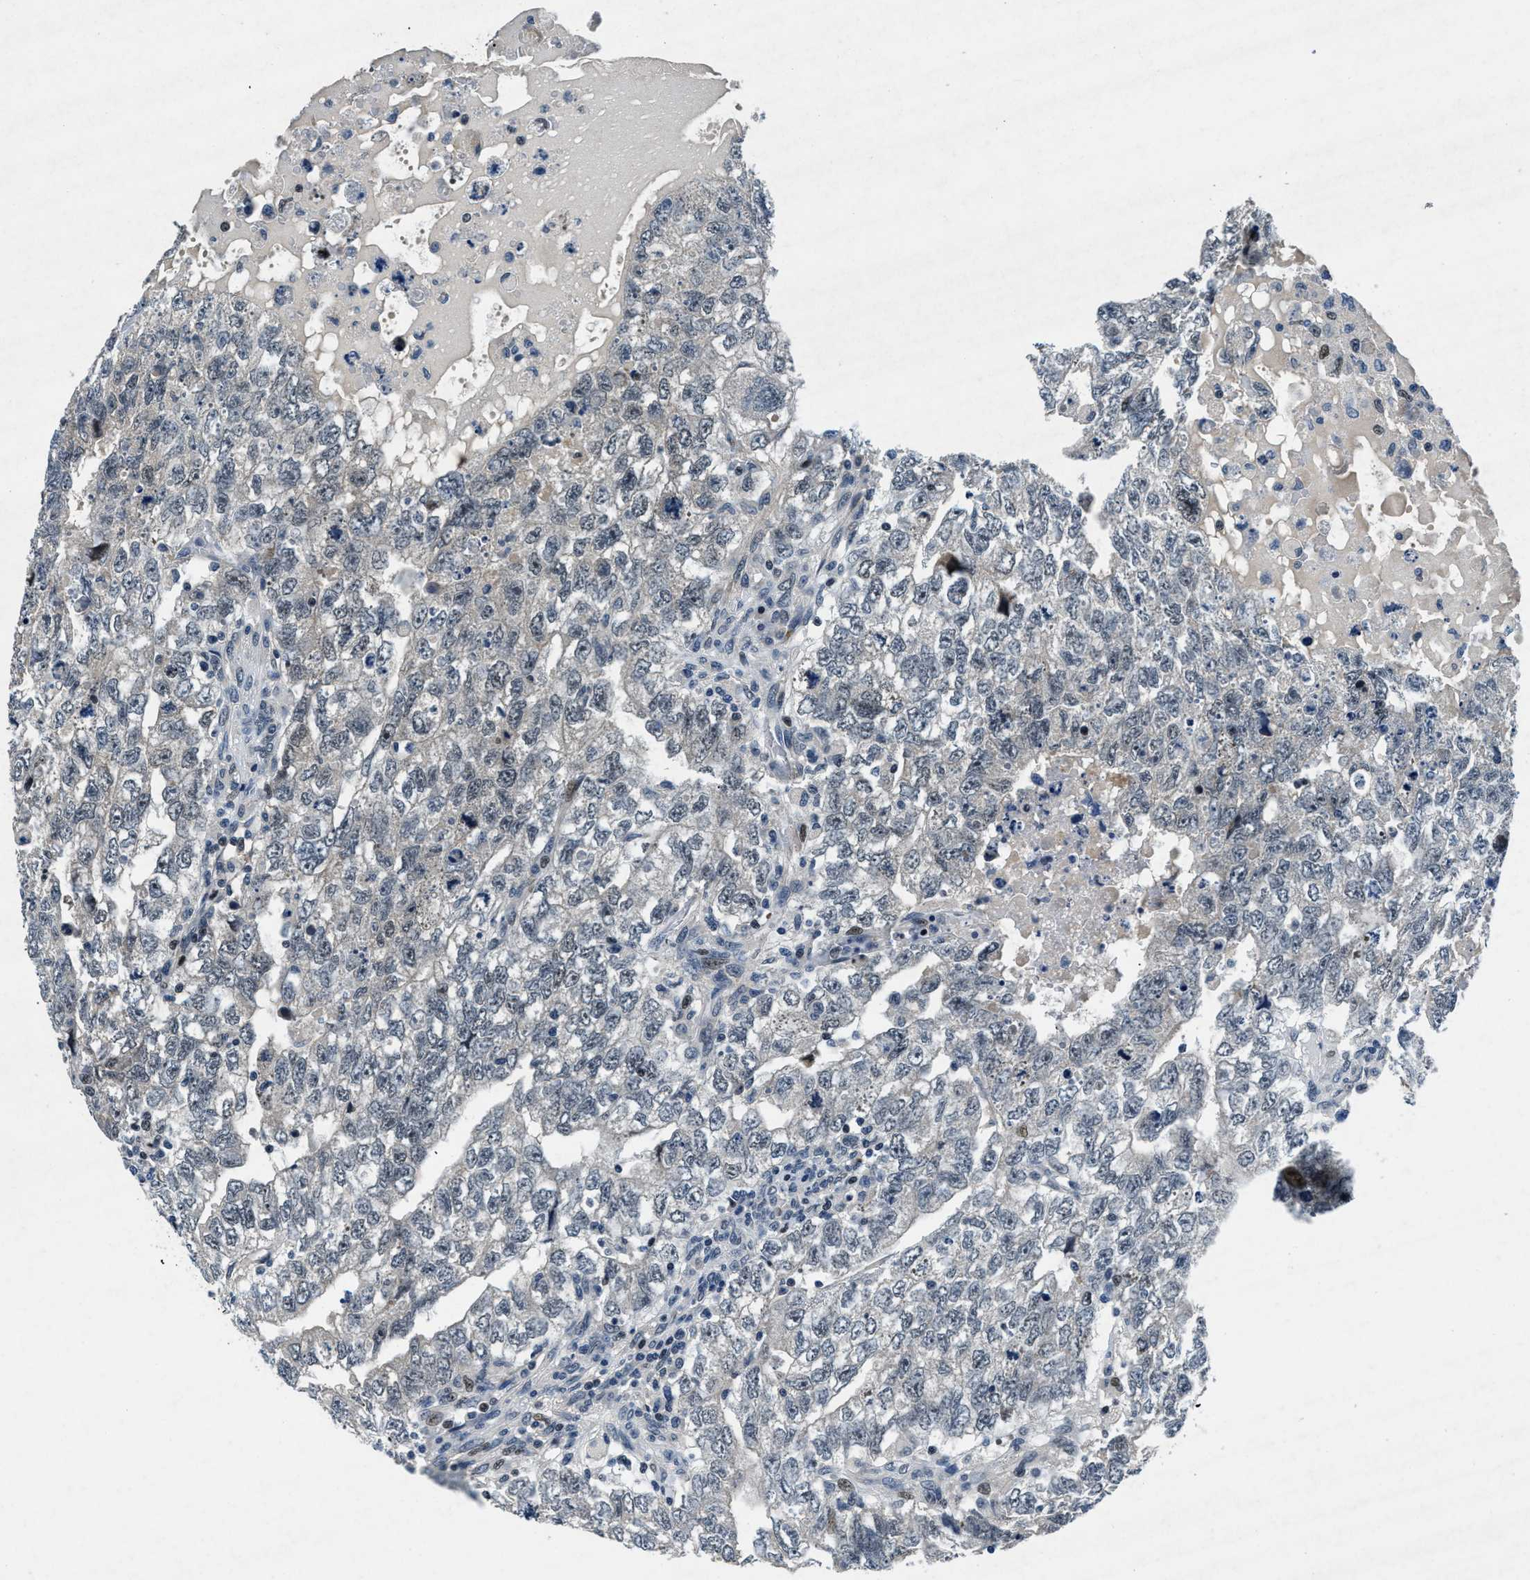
{"staining": {"intensity": "negative", "quantity": "none", "location": "none"}, "tissue": "testis cancer", "cell_type": "Tumor cells", "image_type": "cancer", "snomed": [{"axis": "morphology", "description": "Carcinoma, Embryonal, NOS"}, {"axis": "topography", "description": "Testis"}], "caption": "Tumor cells are negative for brown protein staining in testis cancer.", "gene": "PHLDA1", "patient": {"sex": "male", "age": 36}}